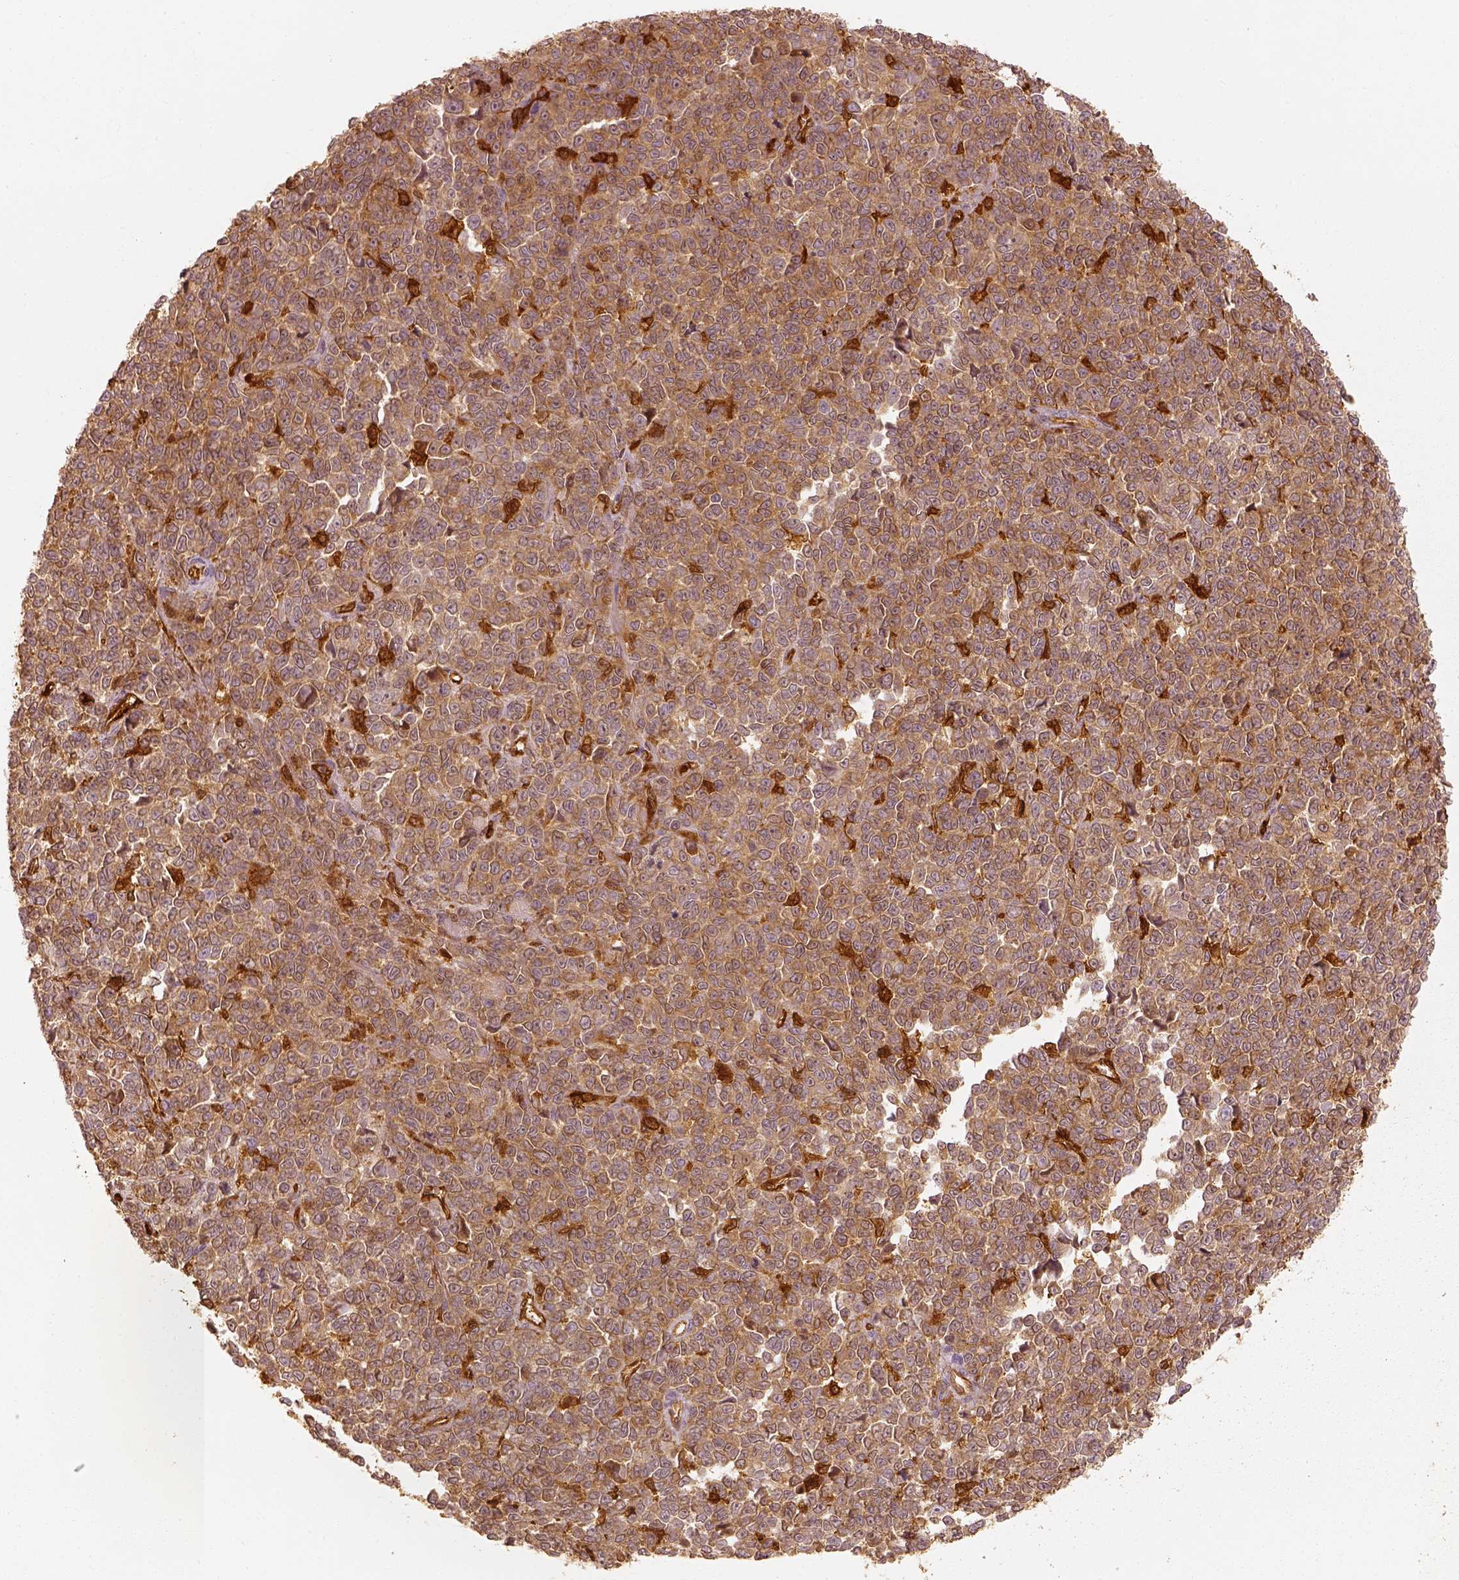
{"staining": {"intensity": "moderate", "quantity": ">75%", "location": "cytoplasmic/membranous"}, "tissue": "melanoma", "cell_type": "Tumor cells", "image_type": "cancer", "snomed": [{"axis": "morphology", "description": "Malignant melanoma, NOS"}, {"axis": "topography", "description": "Skin"}], "caption": "The histopathology image shows staining of malignant melanoma, revealing moderate cytoplasmic/membranous protein expression (brown color) within tumor cells.", "gene": "FSCN1", "patient": {"sex": "female", "age": 95}}